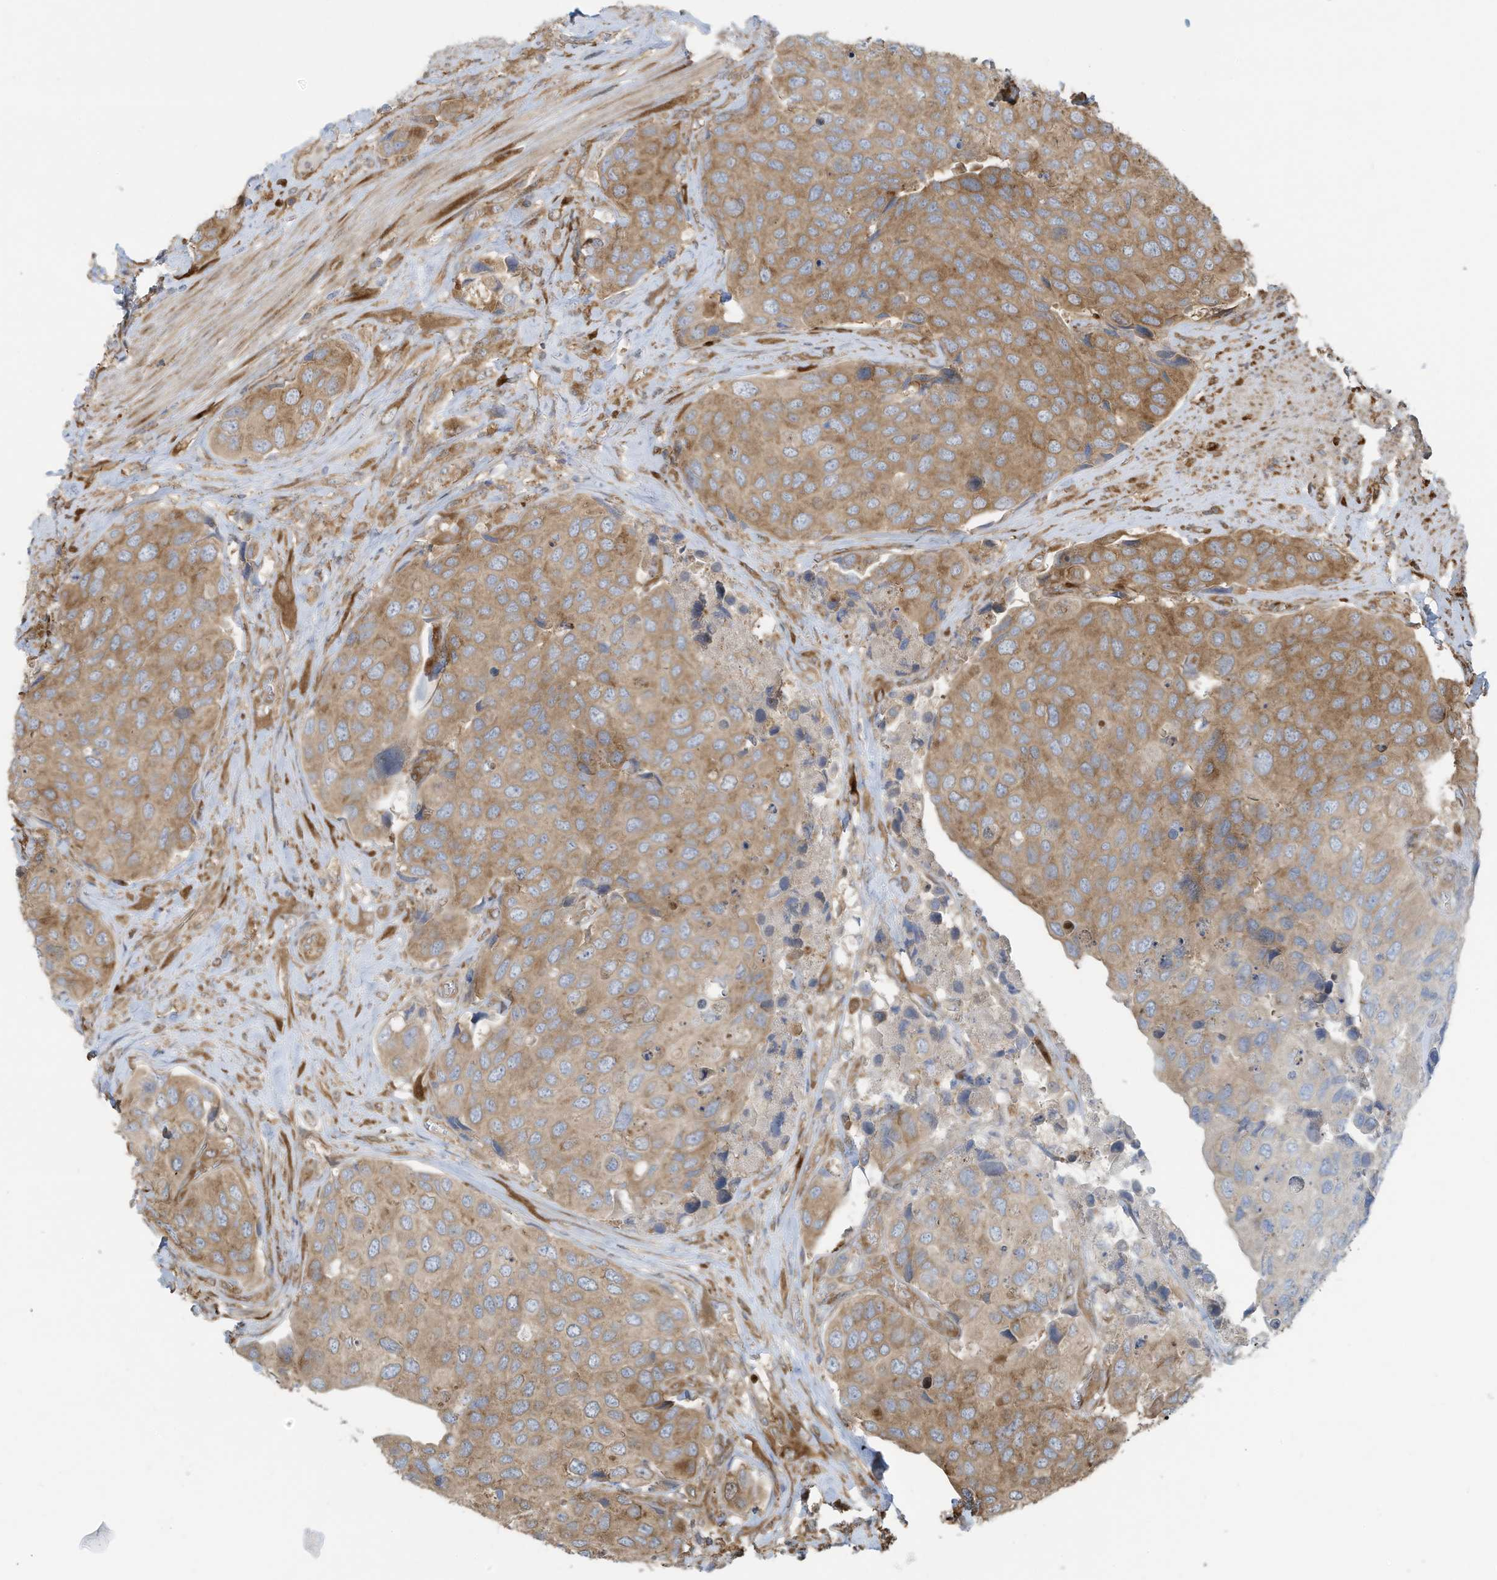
{"staining": {"intensity": "moderate", "quantity": ">75%", "location": "cytoplasmic/membranous"}, "tissue": "urothelial cancer", "cell_type": "Tumor cells", "image_type": "cancer", "snomed": [{"axis": "morphology", "description": "Urothelial carcinoma, High grade"}, {"axis": "topography", "description": "Urinary bladder"}], "caption": "This micrograph shows immunohistochemistry (IHC) staining of human urothelial cancer, with medium moderate cytoplasmic/membranous positivity in approximately >75% of tumor cells.", "gene": "USE1", "patient": {"sex": "male", "age": 74}}